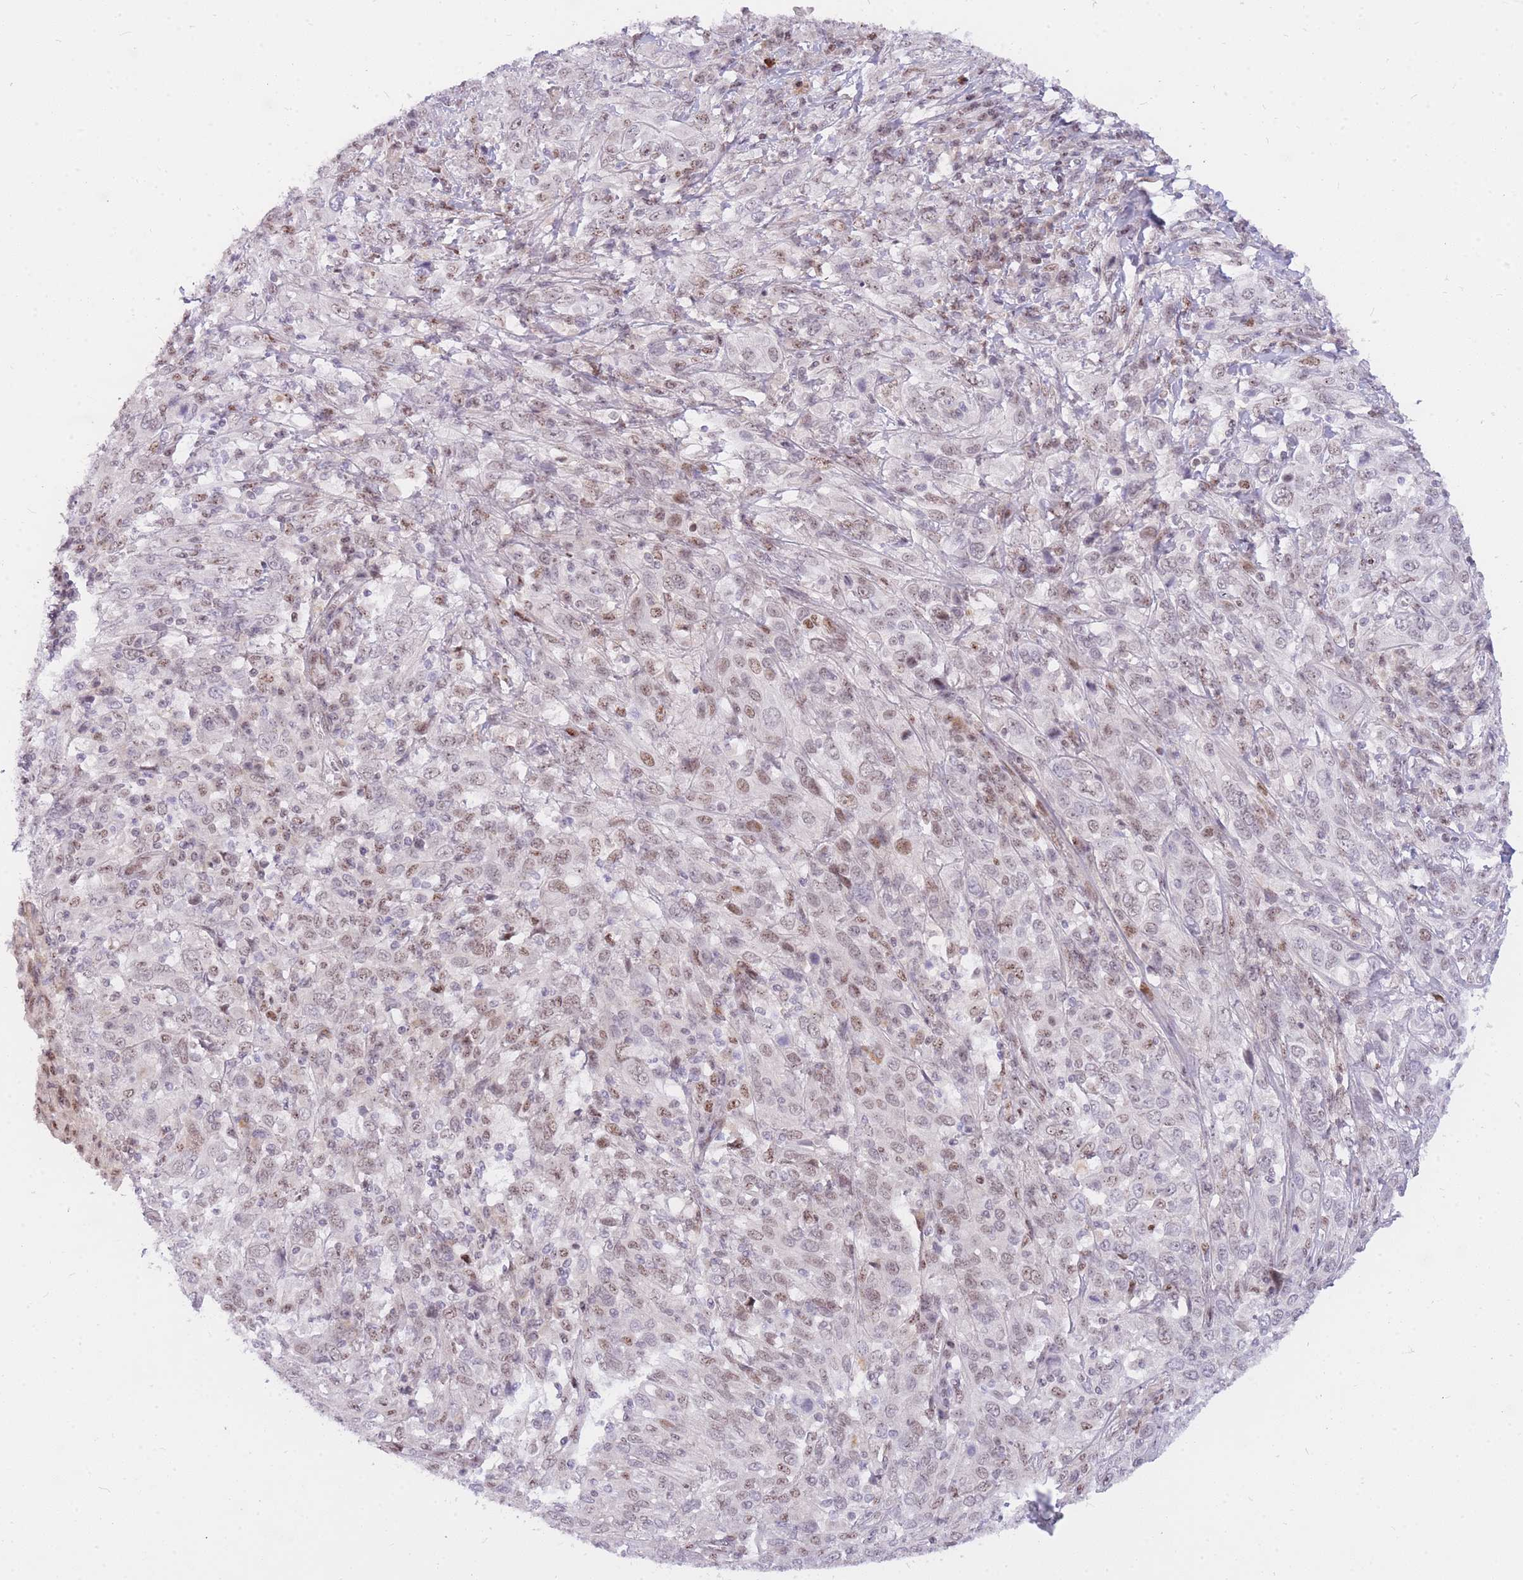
{"staining": {"intensity": "moderate", "quantity": "25%-75%", "location": "nuclear"}, "tissue": "cervical cancer", "cell_type": "Tumor cells", "image_type": "cancer", "snomed": [{"axis": "morphology", "description": "Squamous cell carcinoma, NOS"}, {"axis": "topography", "description": "Cervix"}], "caption": "This histopathology image shows immunohistochemistry staining of cervical cancer (squamous cell carcinoma), with medium moderate nuclear positivity in about 25%-75% of tumor cells.", "gene": "TLE2", "patient": {"sex": "female", "age": 46}}